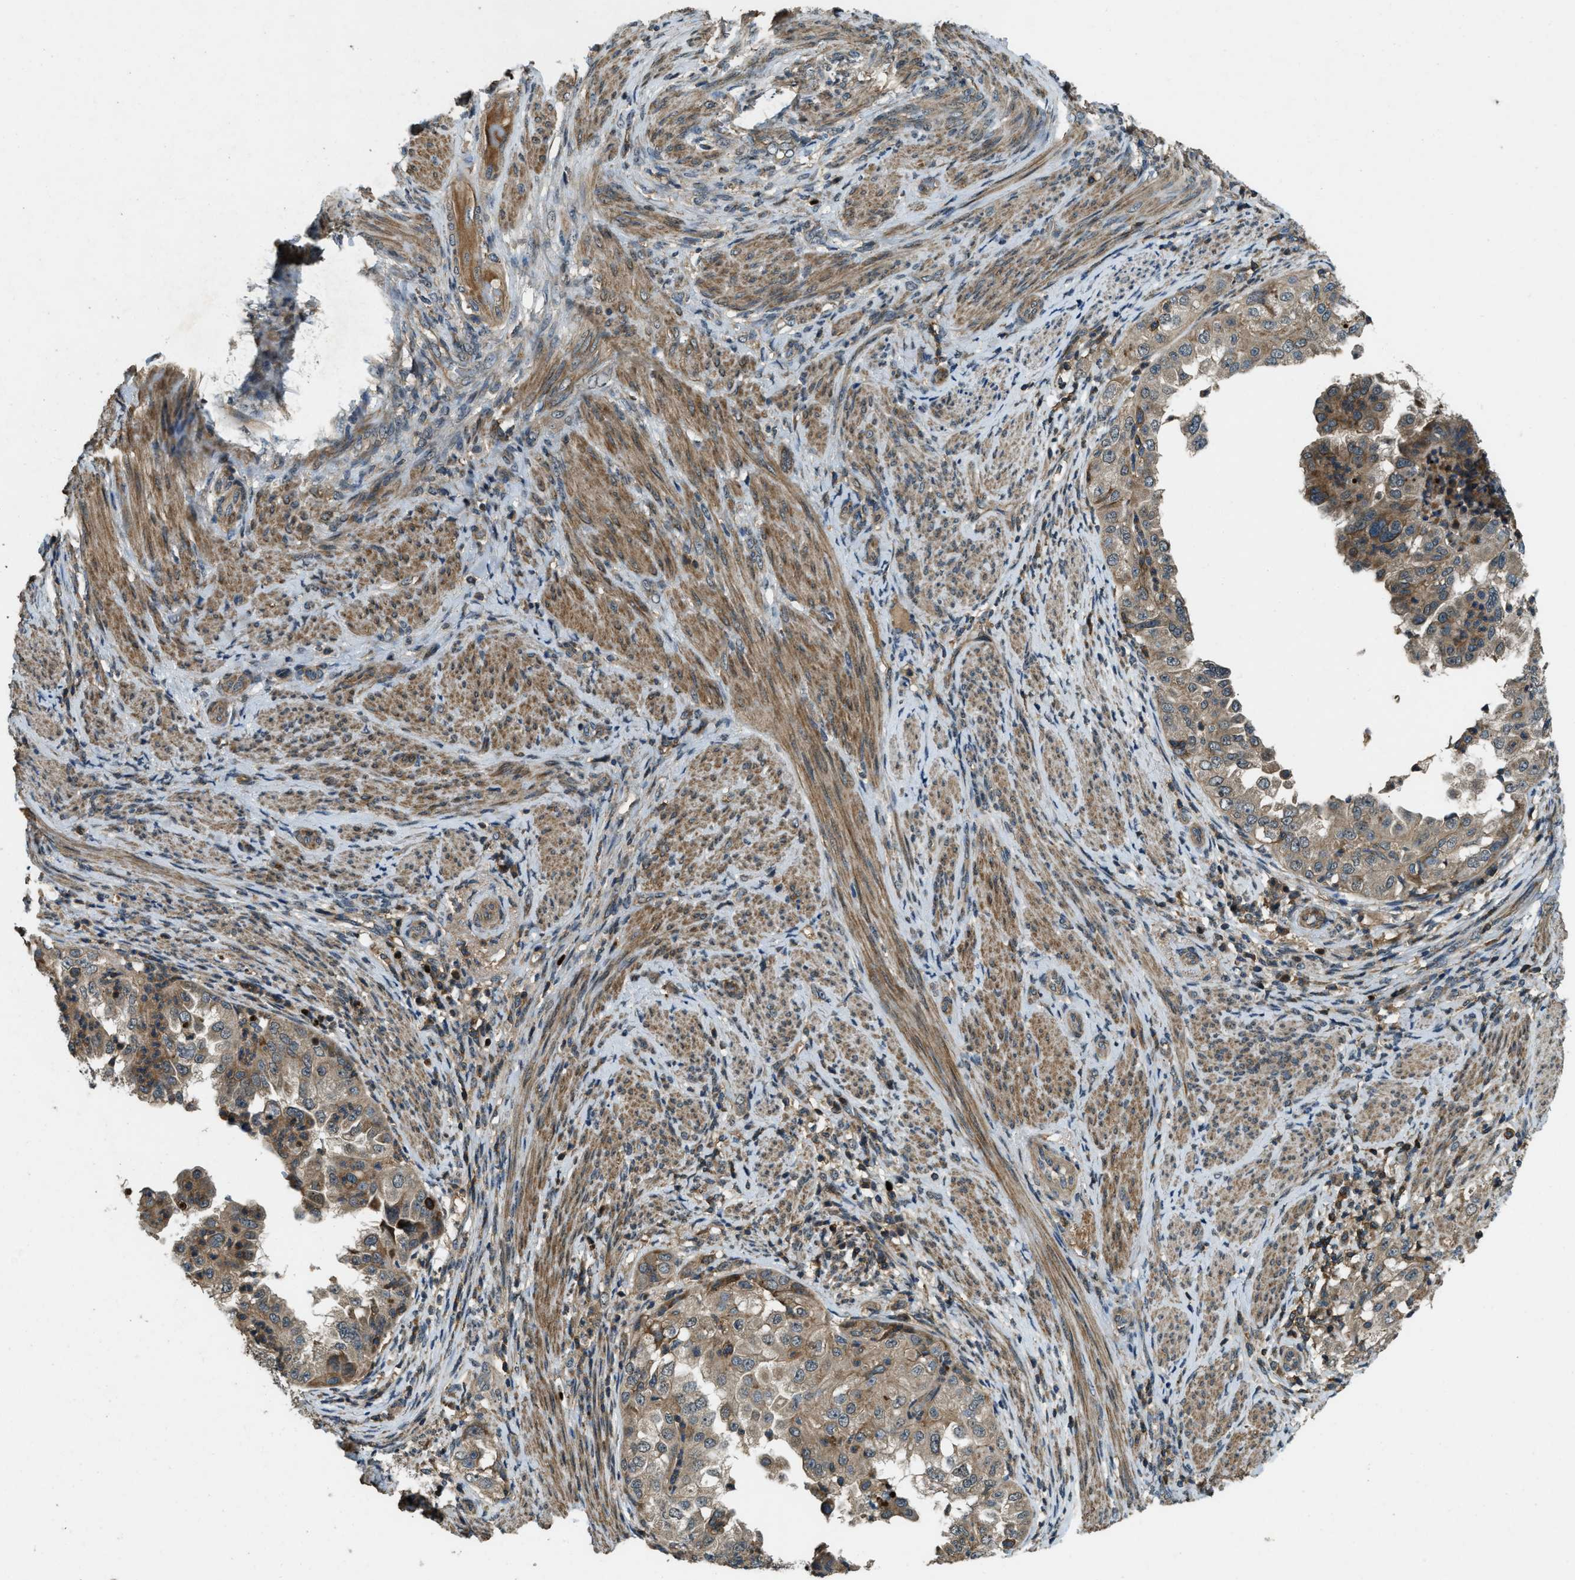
{"staining": {"intensity": "weak", "quantity": ">75%", "location": "cytoplasmic/membranous"}, "tissue": "endometrial cancer", "cell_type": "Tumor cells", "image_type": "cancer", "snomed": [{"axis": "morphology", "description": "Adenocarcinoma, NOS"}, {"axis": "topography", "description": "Endometrium"}], "caption": "Endometrial cancer stained with a brown dye shows weak cytoplasmic/membranous positive expression in about >75% of tumor cells.", "gene": "ATP8B1", "patient": {"sex": "female", "age": 85}}